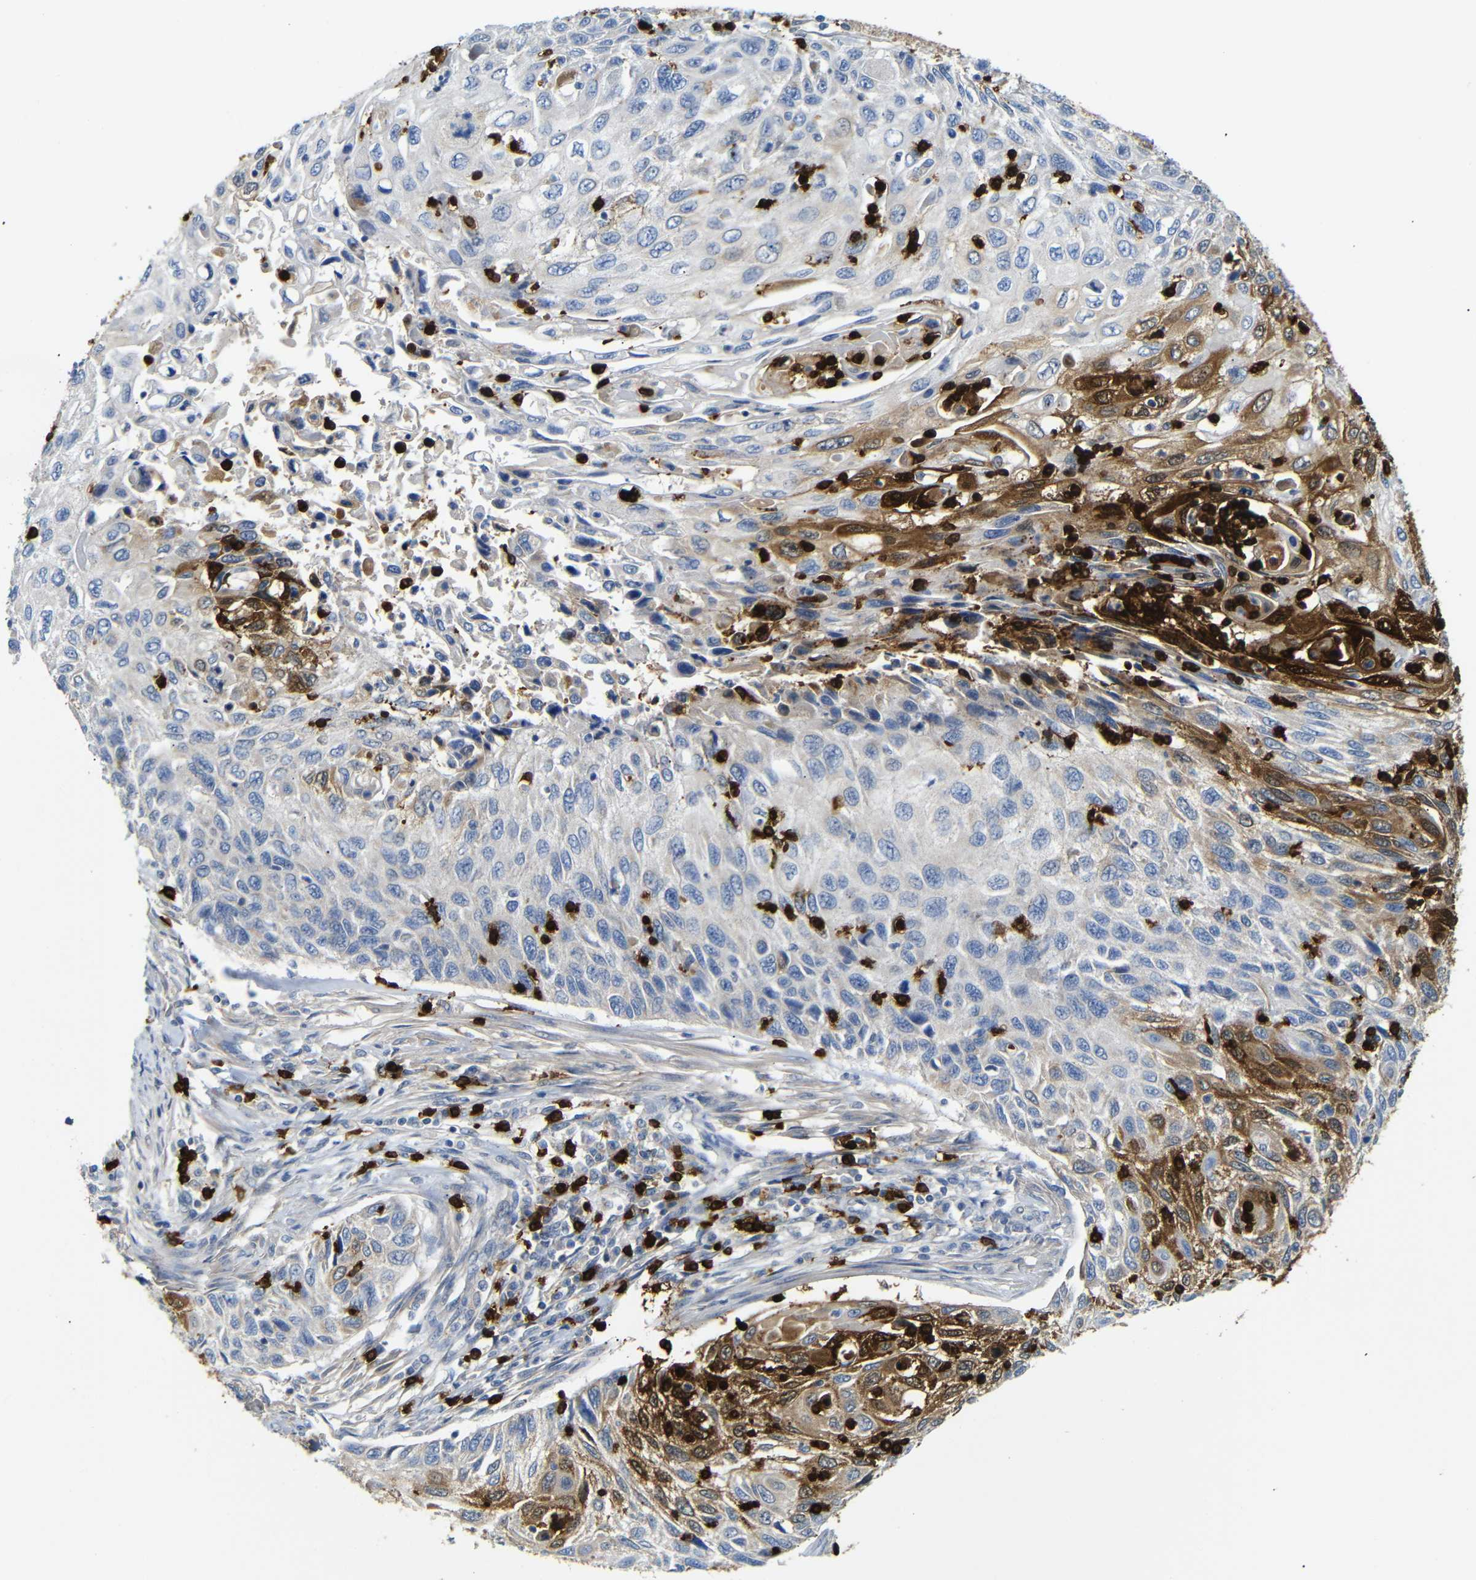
{"staining": {"intensity": "moderate", "quantity": "25%-75%", "location": "cytoplasmic/membranous"}, "tissue": "cervical cancer", "cell_type": "Tumor cells", "image_type": "cancer", "snomed": [{"axis": "morphology", "description": "Squamous cell carcinoma, NOS"}, {"axis": "topography", "description": "Cervix"}], "caption": "A photomicrograph of human cervical cancer stained for a protein shows moderate cytoplasmic/membranous brown staining in tumor cells.", "gene": "ALOX15", "patient": {"sex": "female", "age": 70}}